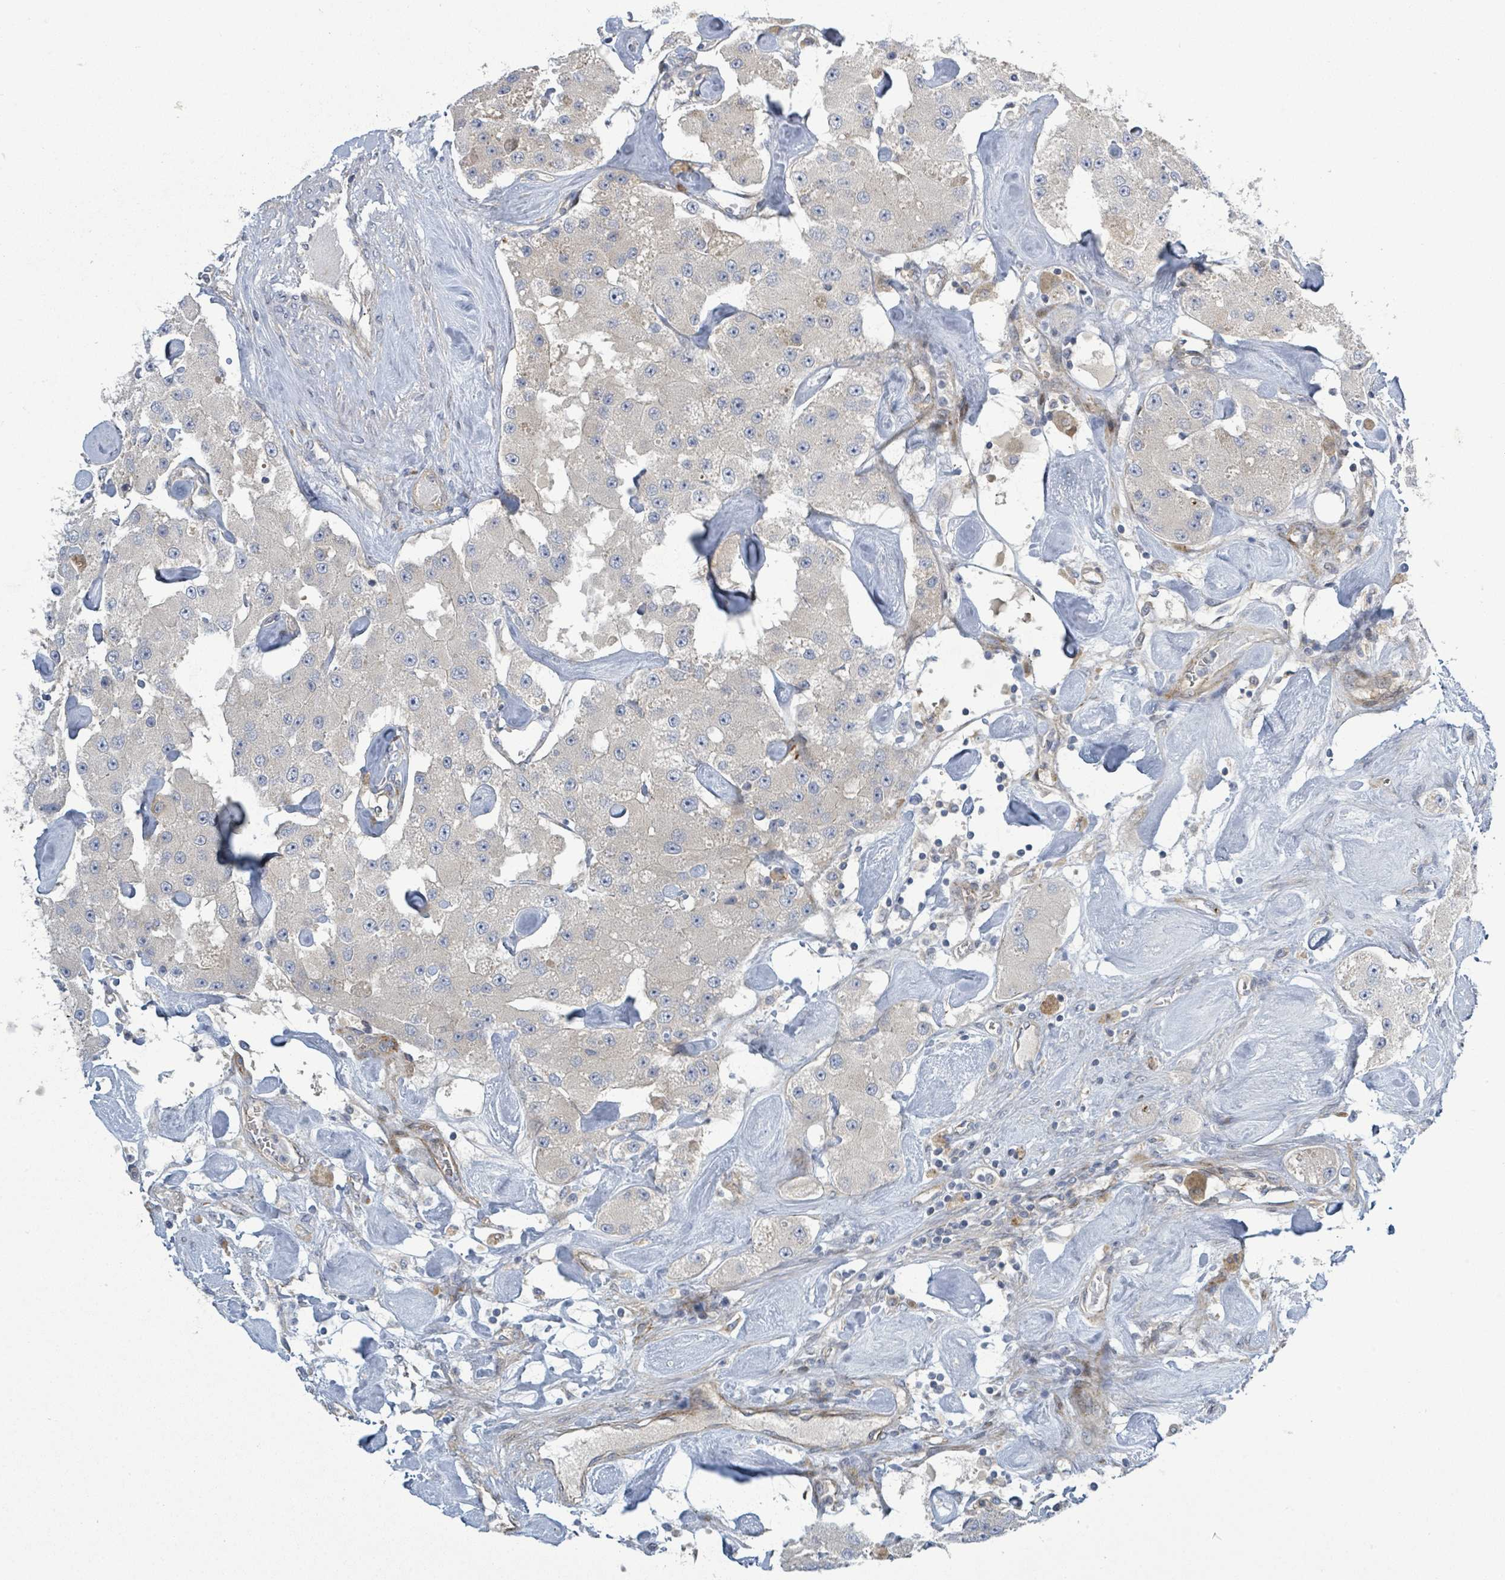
{"staining": {"intensity": "negative", "quantity": "none", "location": "none"}, "tissue": "carcinoid", "cell_type": "Tumor cells", "image_type": "cancer", "snomed": [{"axis": "morphology", "description": "Carcinoid, malignant, NOS"}, {"axis": "topography", "description": "Pancreas"}], "caption": "Photomicrograph shows no protein positivity in tumor cells of malignant carcinoid tissue.", "gene": "CFAP210", "patient": {"sex": "male", "age": 41}}